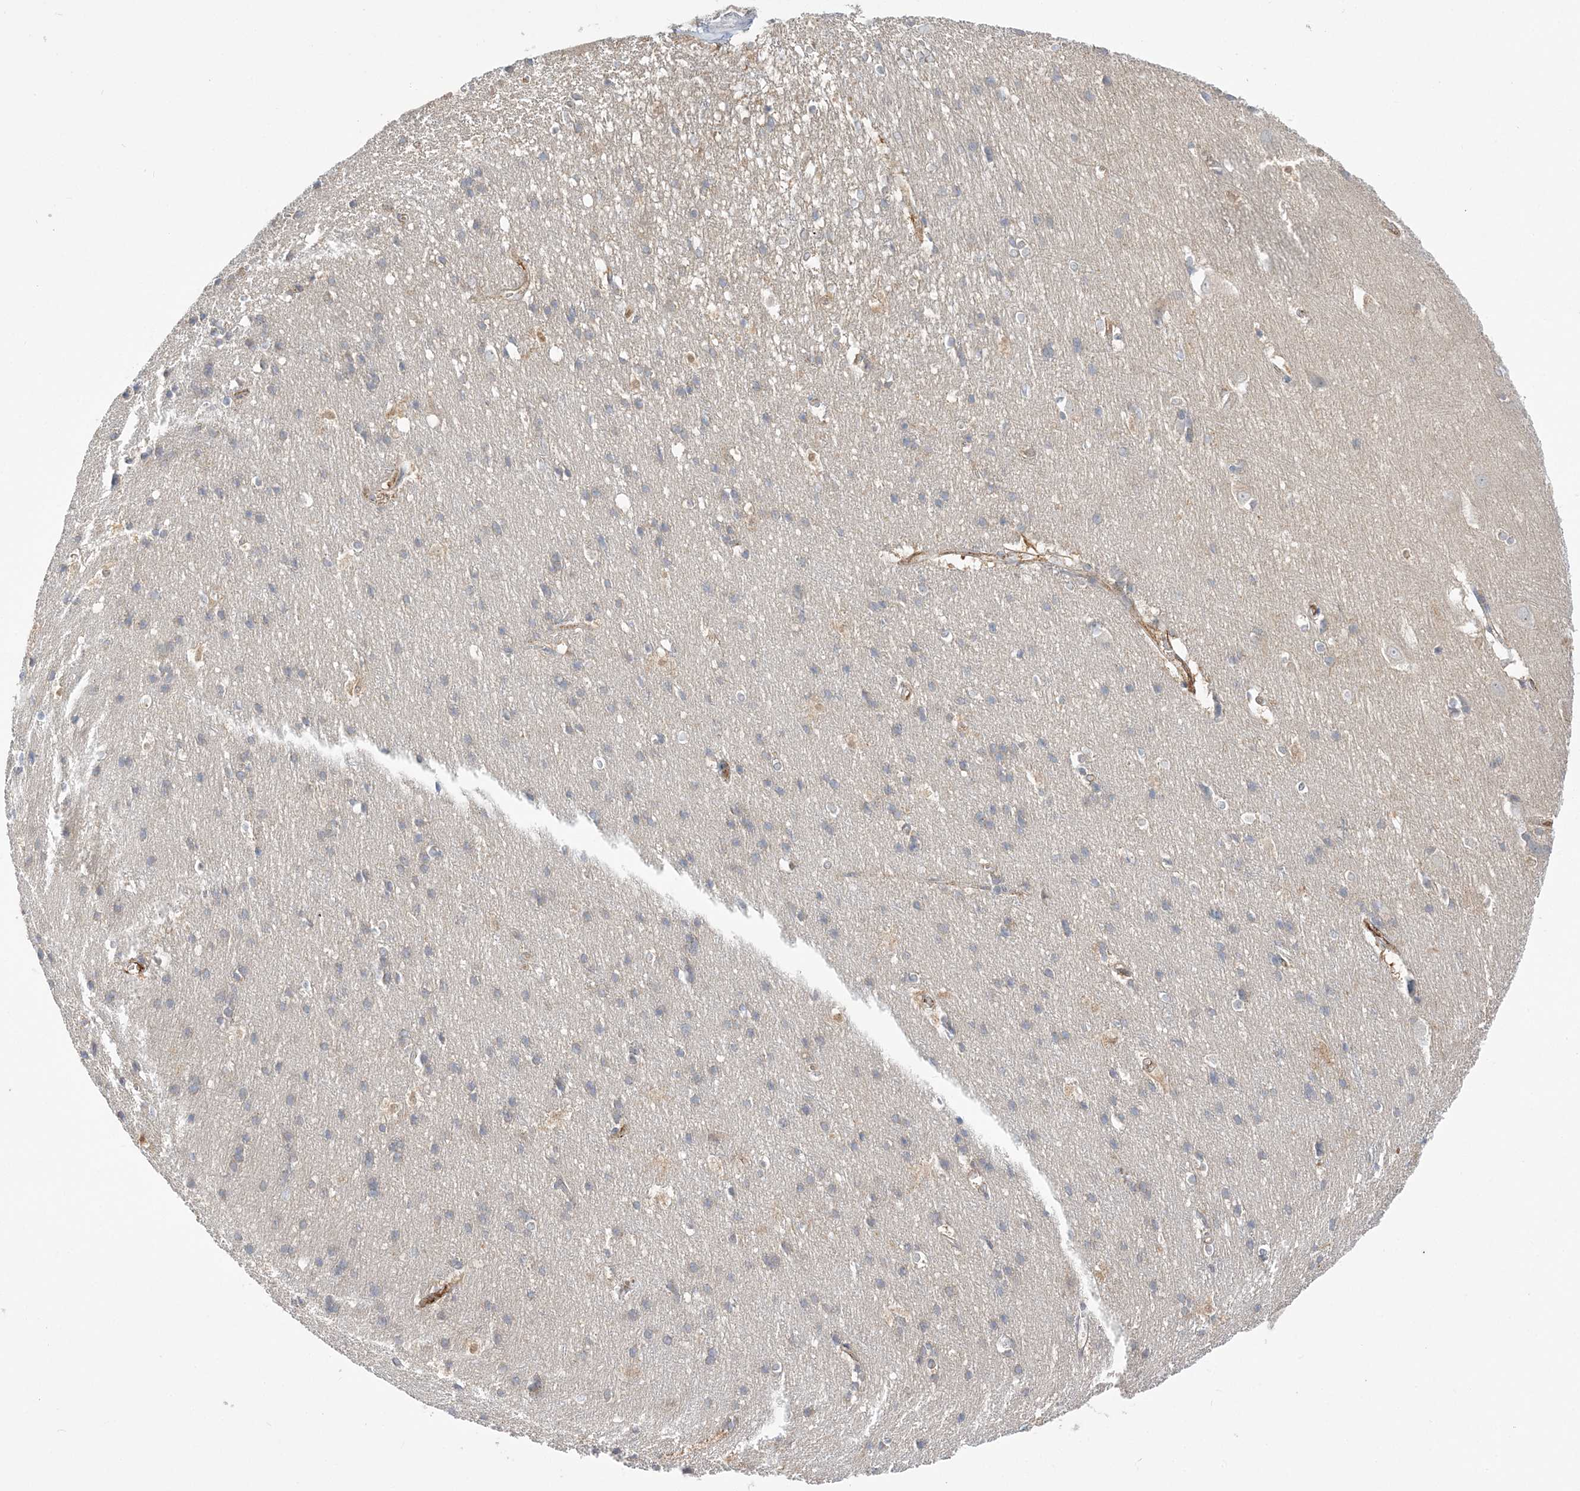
{"staining": {"intensity": "negative", "quantity": "none", "location": "none"}, "tissue": "cerebral cortex", "cell_type": "Endothelial cells", "image_type": "normal", "snomed": [{"axis": "morphology", "description": "Normal tissue, NOS"}, {"axis": "topography", "description": "Cerebral cortex"}], "caption": "Immunohistochemistry of unremarkable human cerebral cortex exhibits no positivity in endothelial cells.", "gene": "INPP1", "patient": {"sex": "male", "age": 54}}